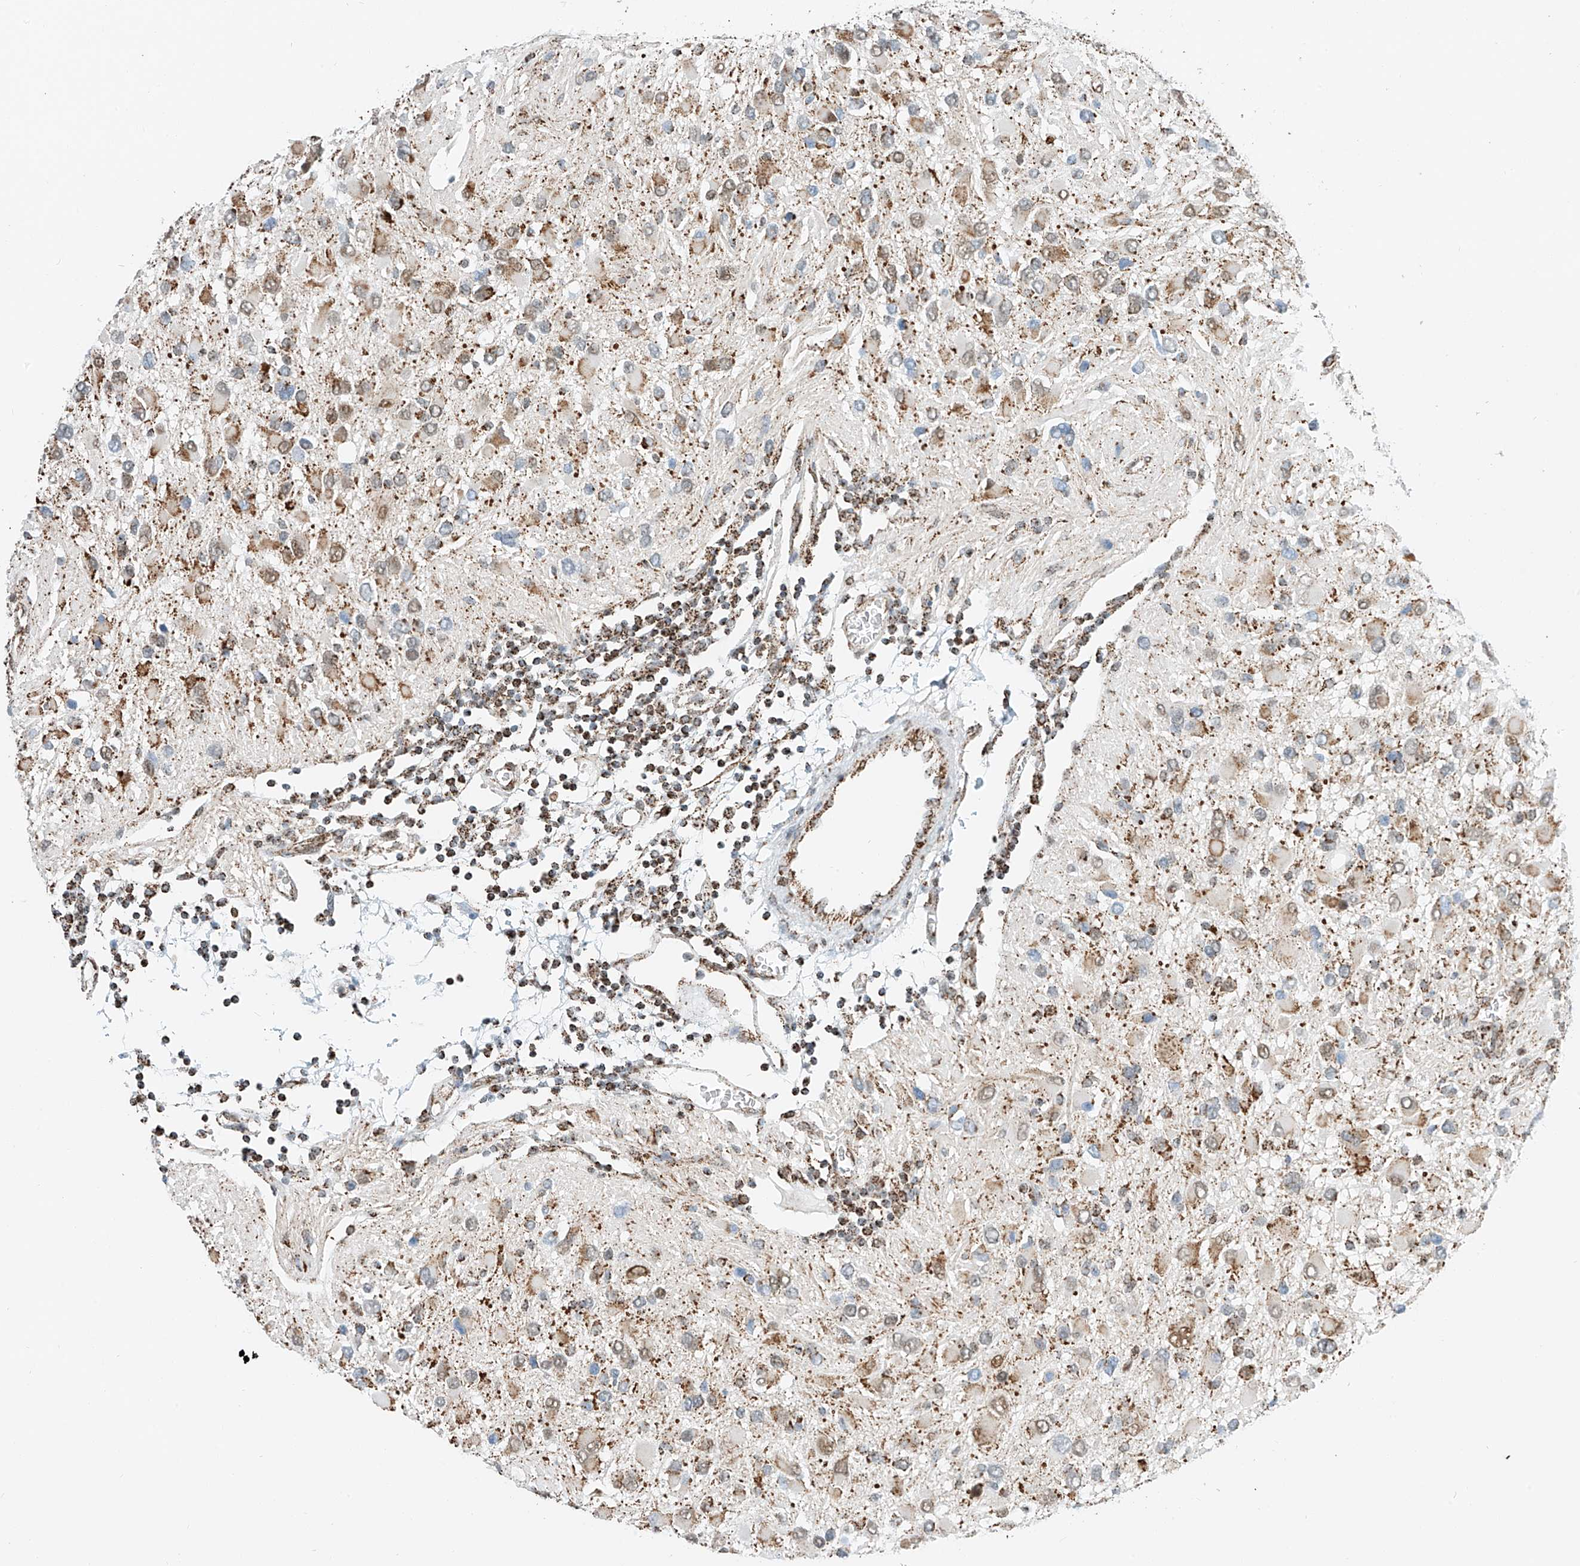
{"staining": {"intensity": "weak", "quantity": "25%-75%", "location": "cytoplasmic/membranous"}, "tissue": "glioma", "cell_type": "Tumor cells", "image_type": "cancer", "snomed": [{"axis": "morphology", "description": "Glioma, malignant, High grade"}, {"axis": "topography", "description": "Brain"}], "caption": "A high-resolution histopathology image shows immunohistochemistry (IHC) staining of glioma, which demonstrates weak cytoplasmic/membranous positivity in approximately 25%-75% of tumor cells.", "gene": "PPA2", "patient": {"sex": "male", "age": 53}}